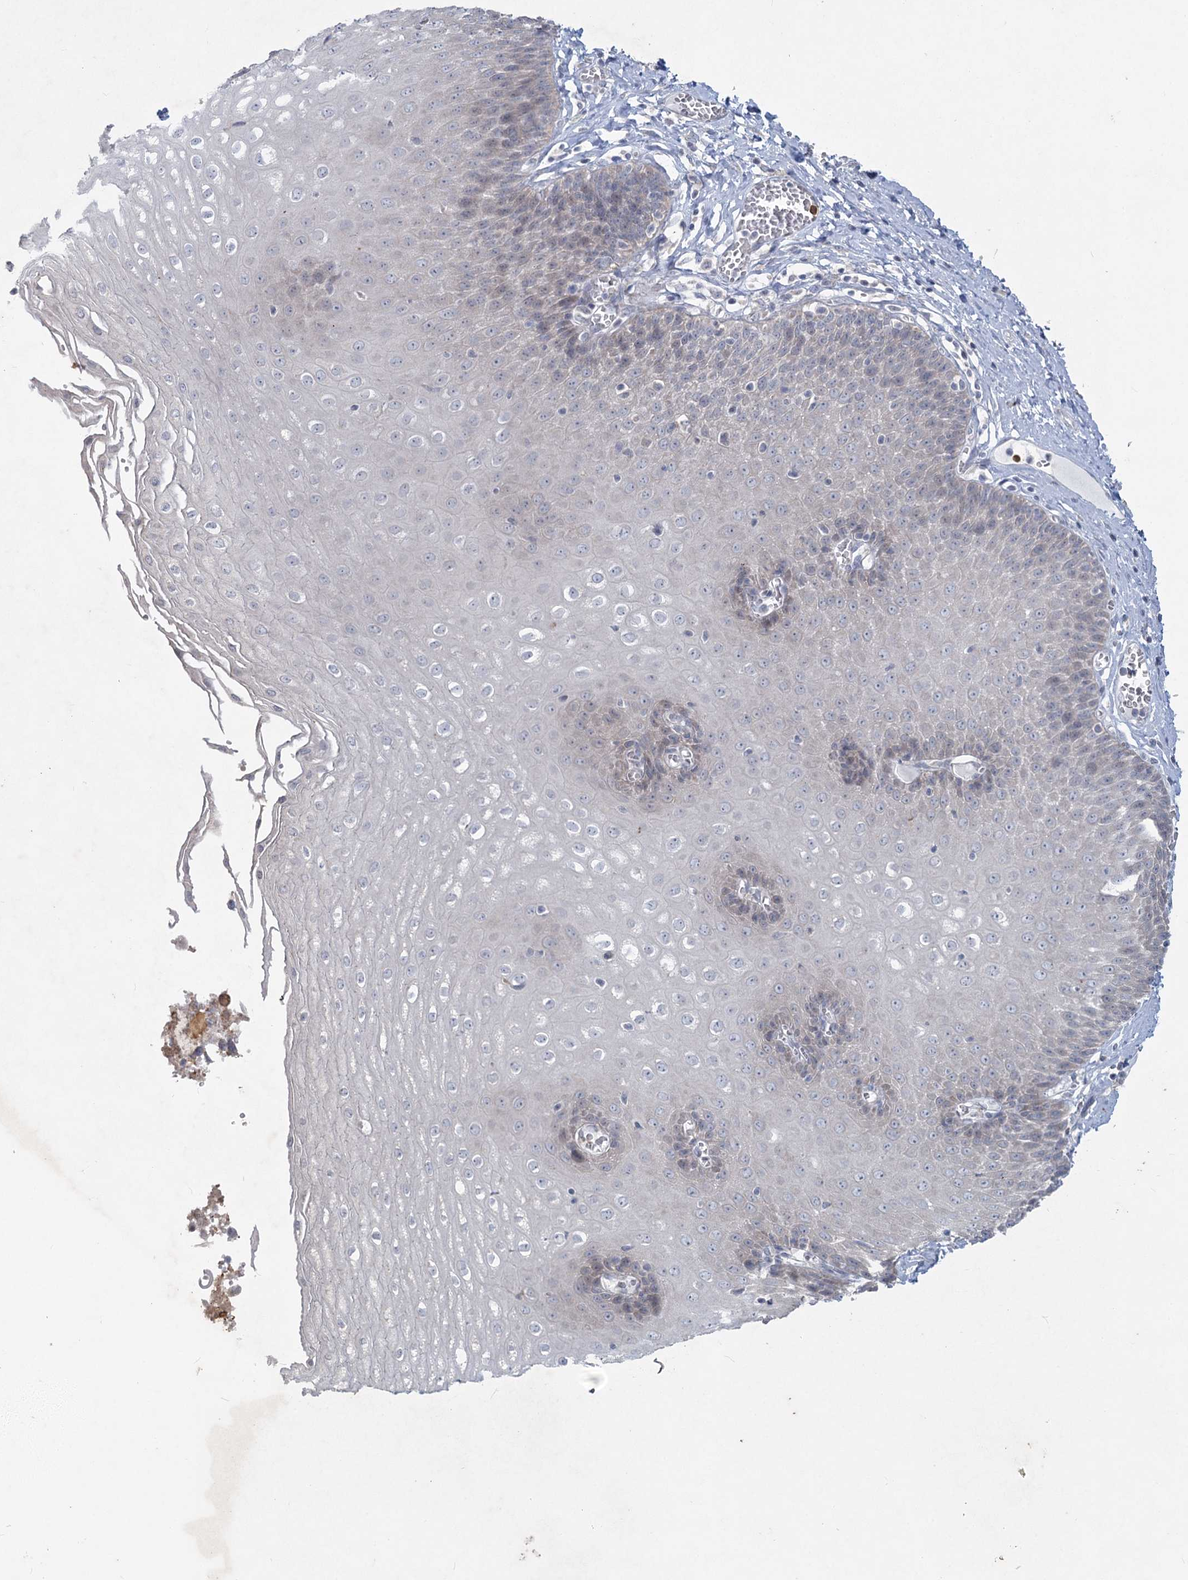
{"staining": {"intensity": "negative", "quantity": "none", "location": "none"}, "tissue": "esophagus", "cell_type": "Squamous epithelial cells", "image_type": "normal", "snomed": [{"axis": "morphology", "description": "Normal tissue, NOS"}, {"axis": "topography", "description": "Esophagus"}], "caption": "The micrograph demonstrates no significant expression in squamous epithelial cells of esophagus. The staining is performed using DAB (3,3'-diaminobenzidine) brown chromogen with nuclei counter-stained in using hematoxylin.", "gene": "PLA2G12A", "patient": {"sex": "male", "age": 60}}